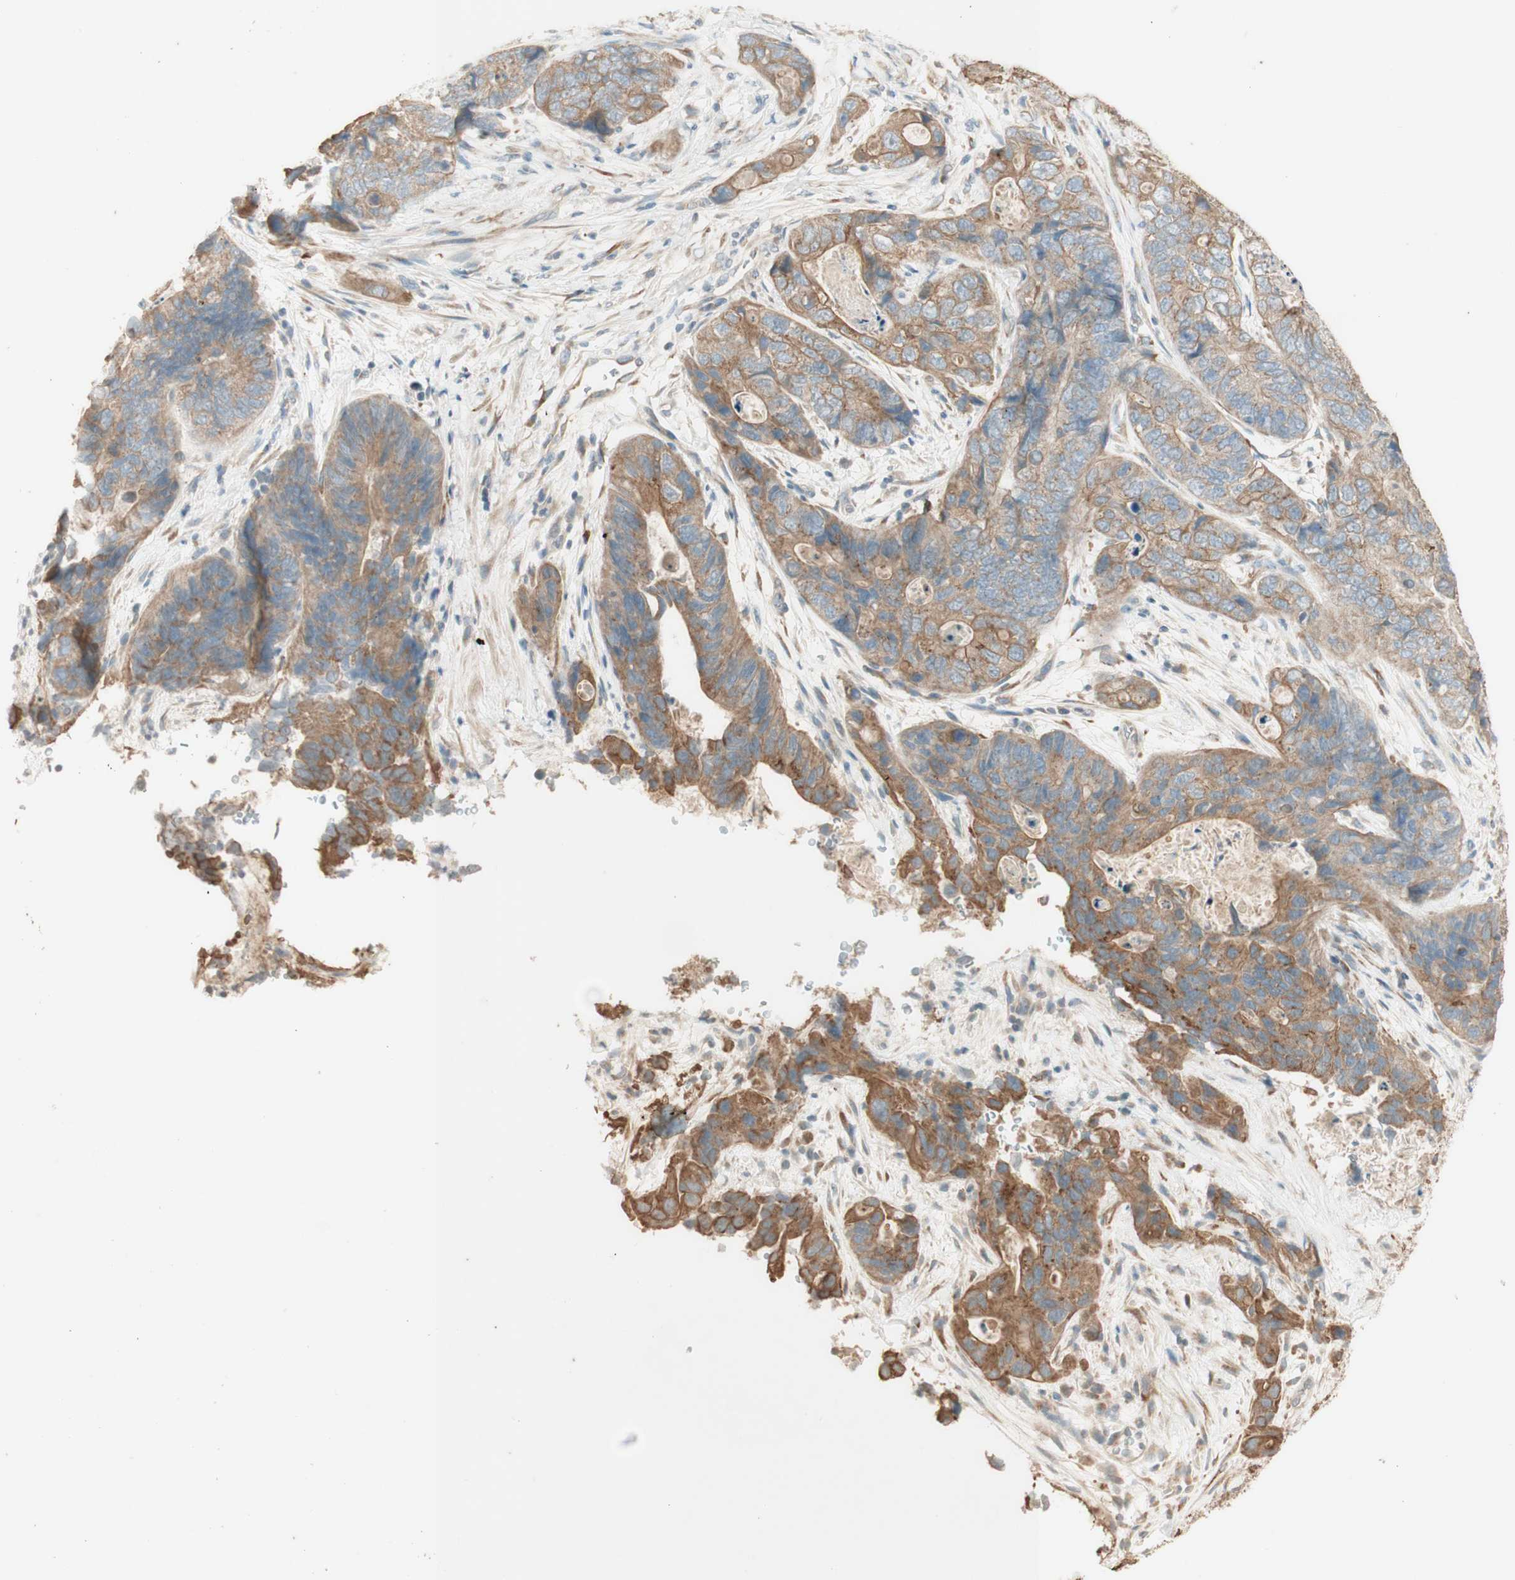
{"staining": {"intensity": "moderate", "quantity": ">75%", "location": "cytoplasmic/membranous"}, "tissue": "stomach cancer", "cell_type": "Tumor cells", "image_type": "cancer", "snomed": [{"axis": "morphology", "description": "Adenocarcinoma, NOS"}, {"axis": "topography", "description": "Stomach"}], "caption": "Moderate cytoplasmic/membranous expression for a protein is identified in about >75% of tumor cells of stomach adenocarcinoma using immunohistochemistry.", "gene": "CLCN2", "patient": {"sex": "female", "age": 89}}